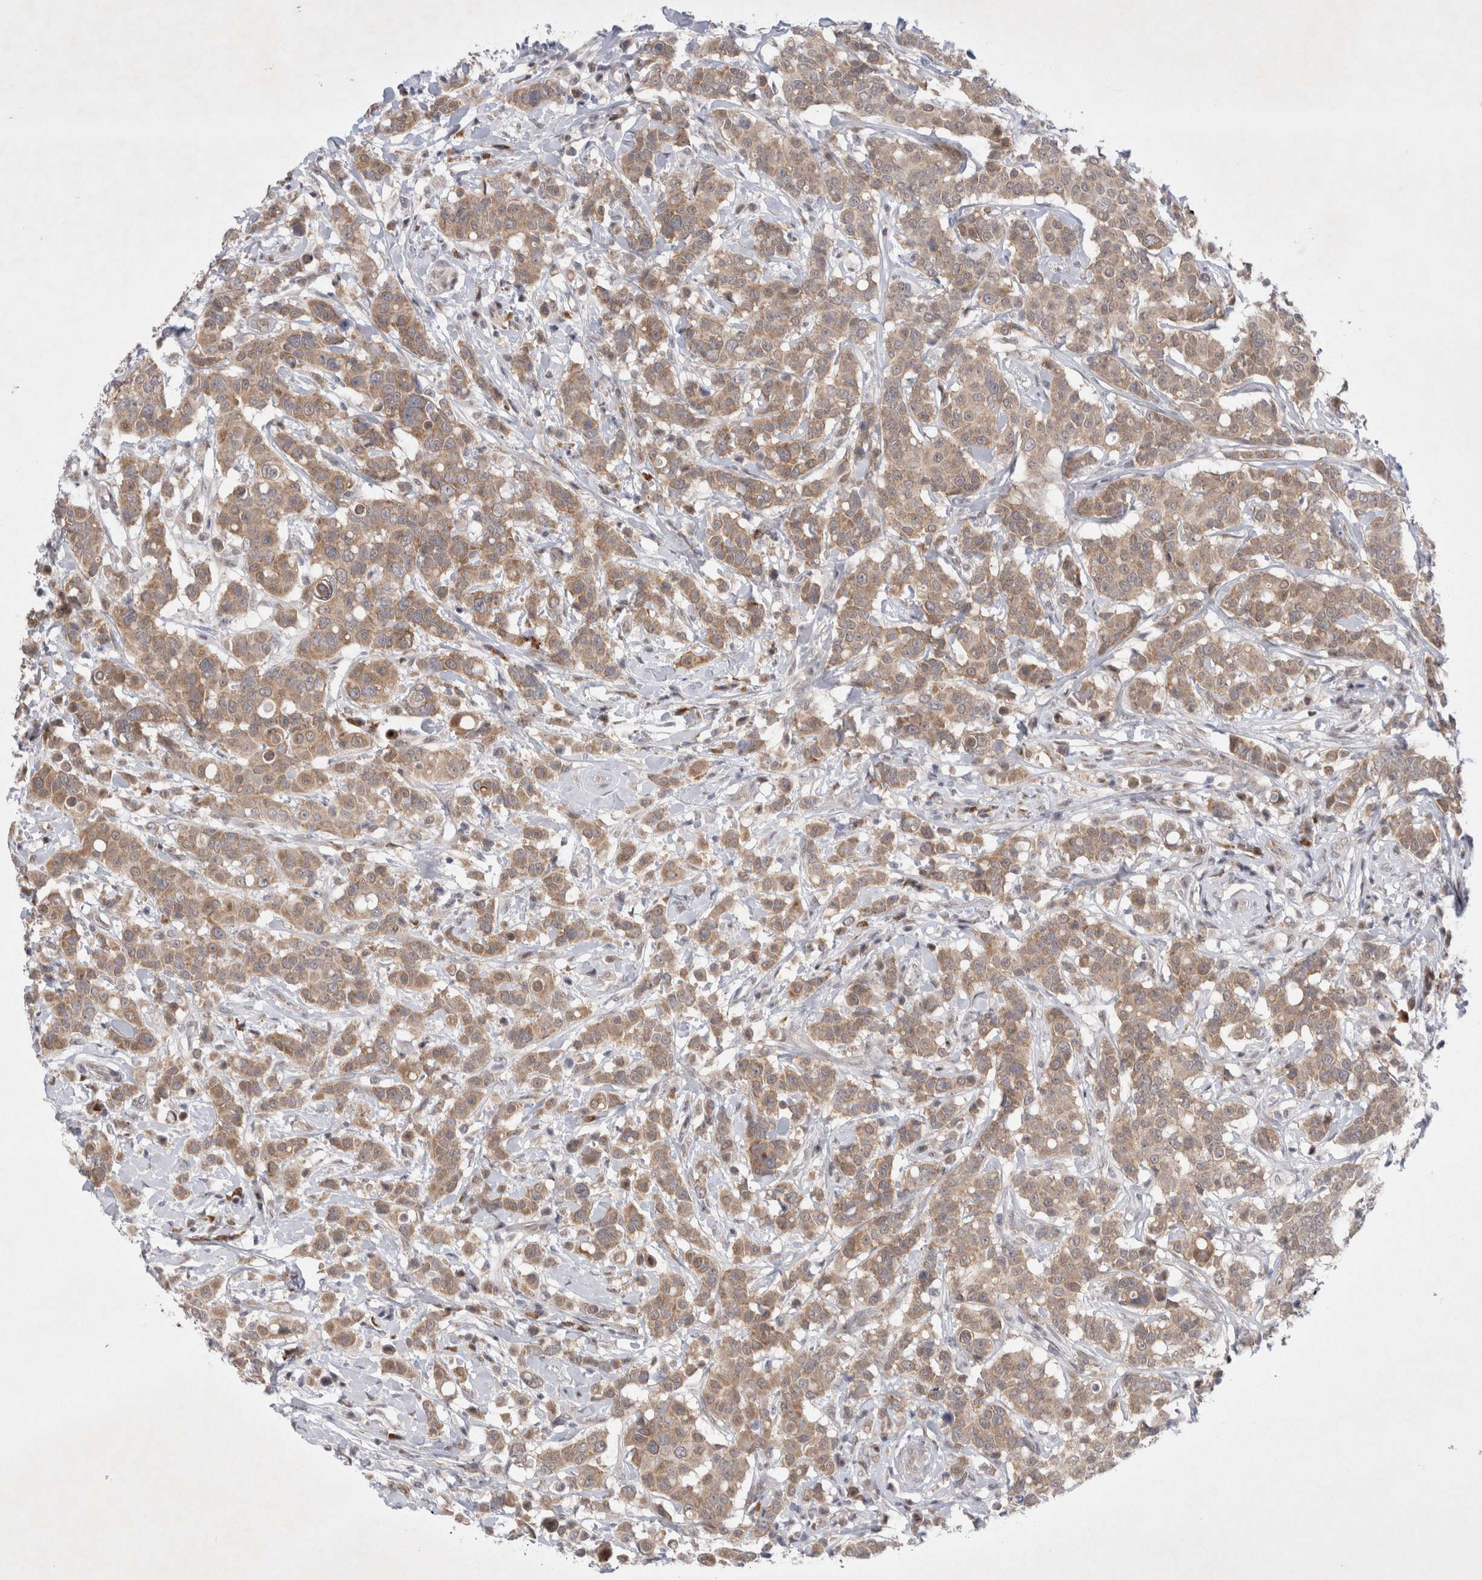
{"staining": {"intensity": "weak", "quantity": ">75%", "location": "cytoplasmic/membranous"}, "tissue": "breast cancer", "cell_type": "Tumor cells", "image_type": "cancer", "snomed": [{"axis": "morphology", "description": "Duct carcinoma"}, {"axis": "topography", "description": "Breast"}], "caption": "Immunohistochemistry (IHC) photomicrograph of invasive ductal carcinoma (breast) stained for a protein (brown), which demonstrates low levels of weak cytoplasmic/membranous staining in about >75% of tumor cells.", "gene": "WIPF2", "patient": {"sex": "female", "age": 27}}